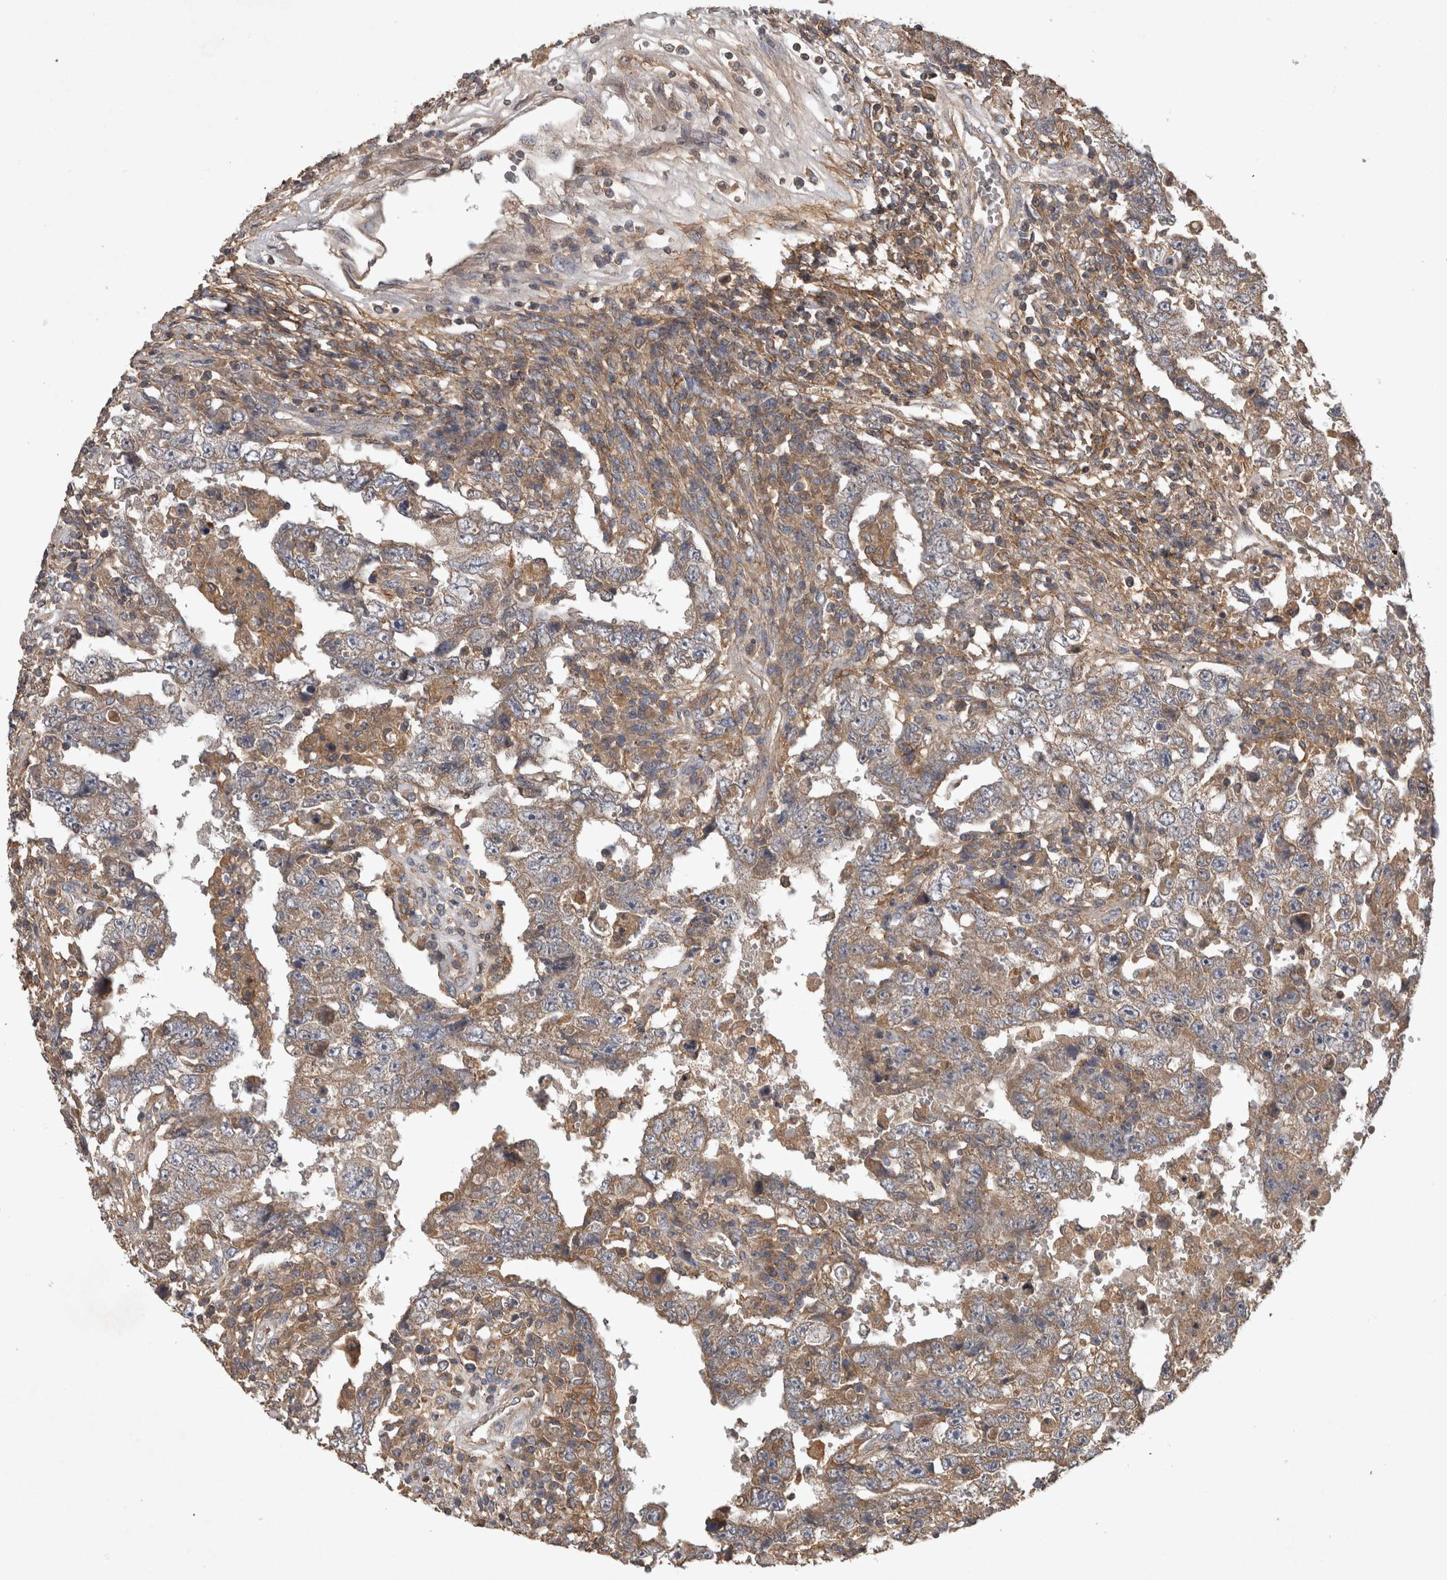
{"staining": {"intensity": "moderate", "quantity": ">75%", "location": "cytoplasmic/membranous"}, "tissue": "testis cancer", "cell_type": "Tumor cells", "image_type": "cancer", "snomed": [{"axis": "morphology", "description": "Carcinoma, Embryonal, NOS"}, {"axis": "topography", "description": "Testis"}], "caption": "Brown immunohistochemical staining in testis cancer (embryonal carcinoma) displays moderate cytoplasmic/membranous expression in approximately >75% of tumor cells.", "gene": "TRMT61B", "patient": {"sex": "male", "age": 26}}